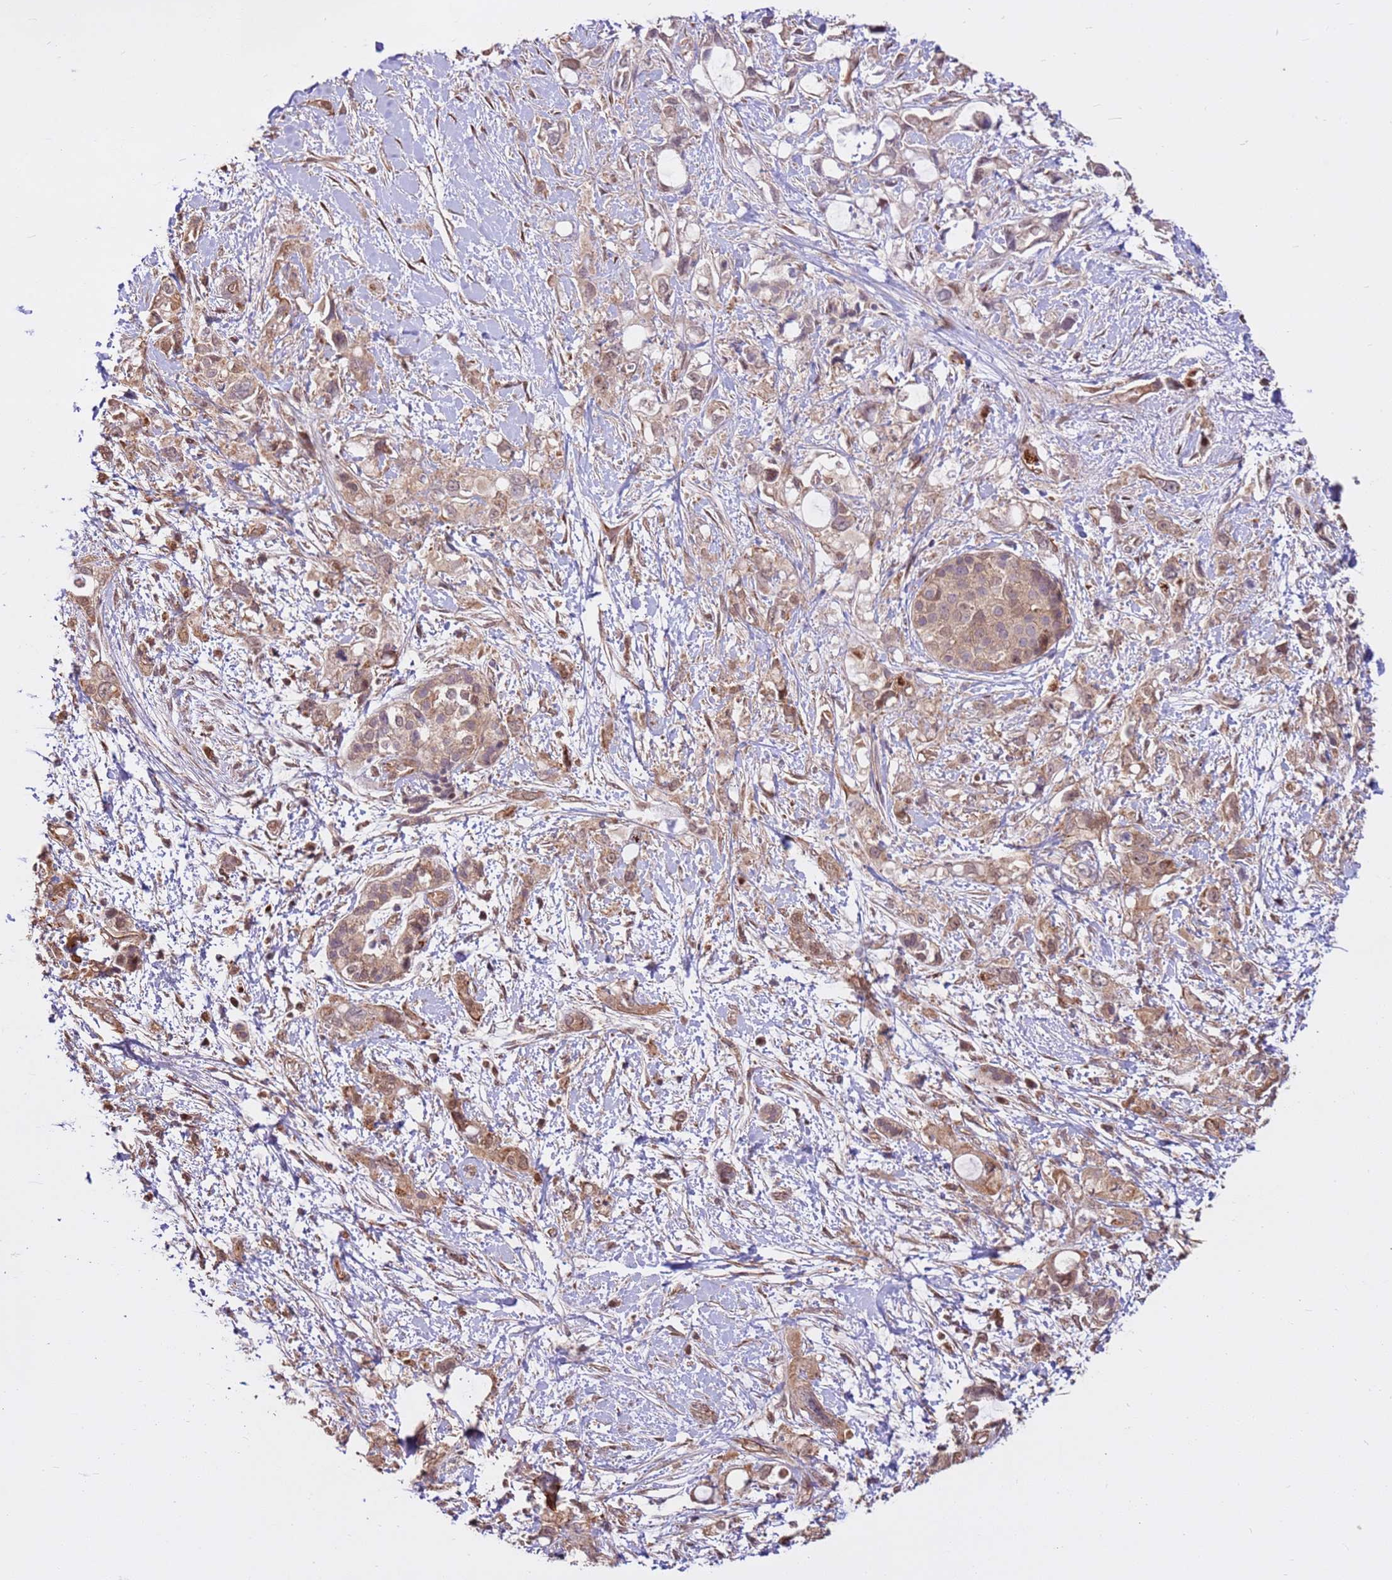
{"staining": {"intensity": "weak", "quantity": ">75%", "location": "cytoplasmic/membranous,nuclear"}, "tissue": "pancreatic cancer", "cell_type": "Tumor cells", "image_type": "cancer", "snomed": [{"axis": "morphology", "description": "Adenocarcinoma, NOS"}, {"axis": "topography", "description": "Pancreas"}], "caption": "Immunohistochemistry (IHC) (DAB) staining of human pancreatic cancer reveals weak cytoplasmic/membranous and nuclear protein staining in approximately >75% of tumor cells.", "gene": "CCDC112", "patient": {"sex": "female", "age": 56}}